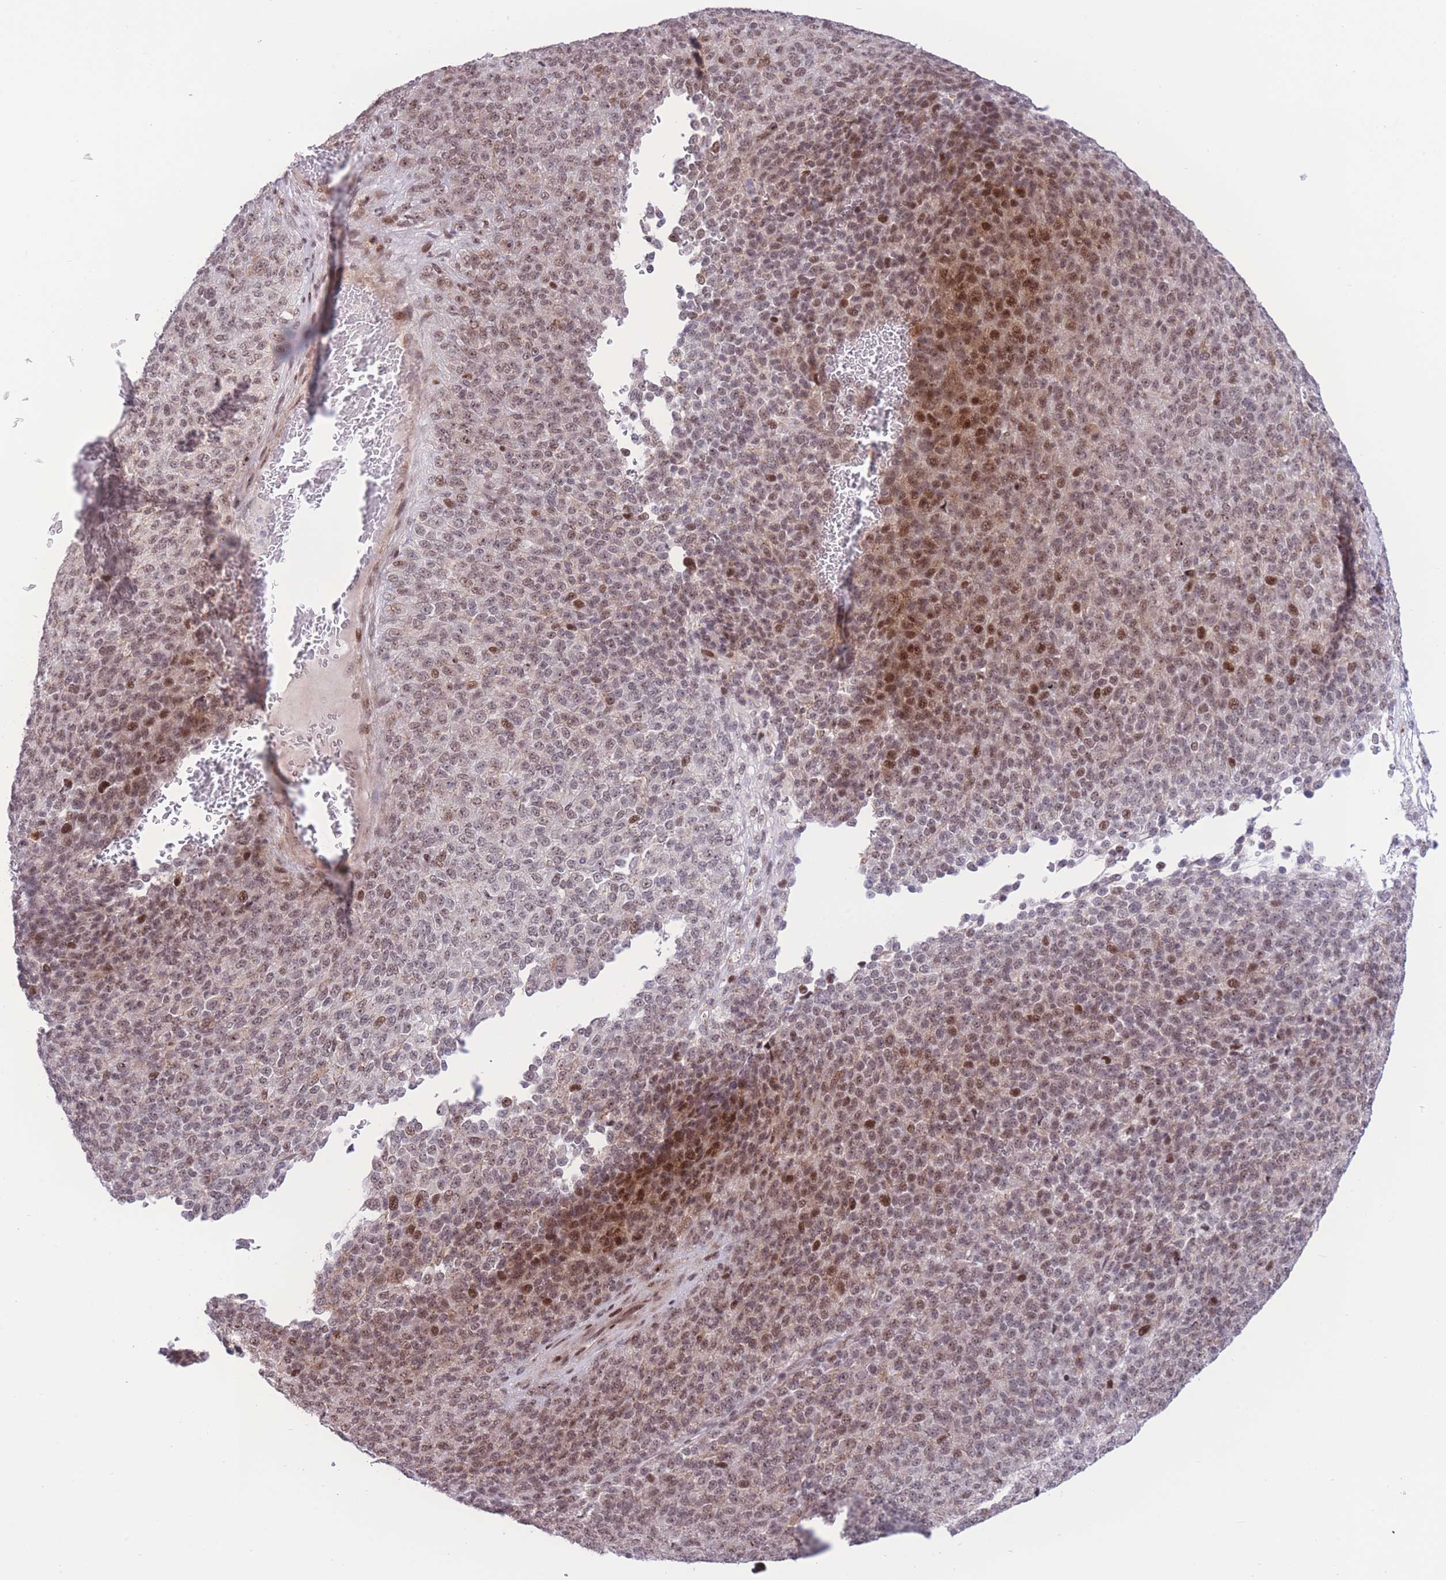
{"staining": {"intensity": "moderate", "quantity": "25%-75%", "location": "nuclear"}, "tissue": "melanoma", "cell_type": "Tumor cells", "image_type": "cancer", "snomed": [{"axis": "morphology", "description": "Malignant melanoma, Metastatic site"}, {"axis": "topography", "description": "Brain"}], "caption": "Protein staining by immunohistochemistry (IHC) exhibits moderate nuclear expression in about 25%-75% of tumor cells in malignant melanoma (metastatic site). (DAB (3,3'-diaminobenzidine) IHC with brightfield microscopy, high magnification).", "gene": "PCIF1", "patient": {"sex": "female", "age": 56}}